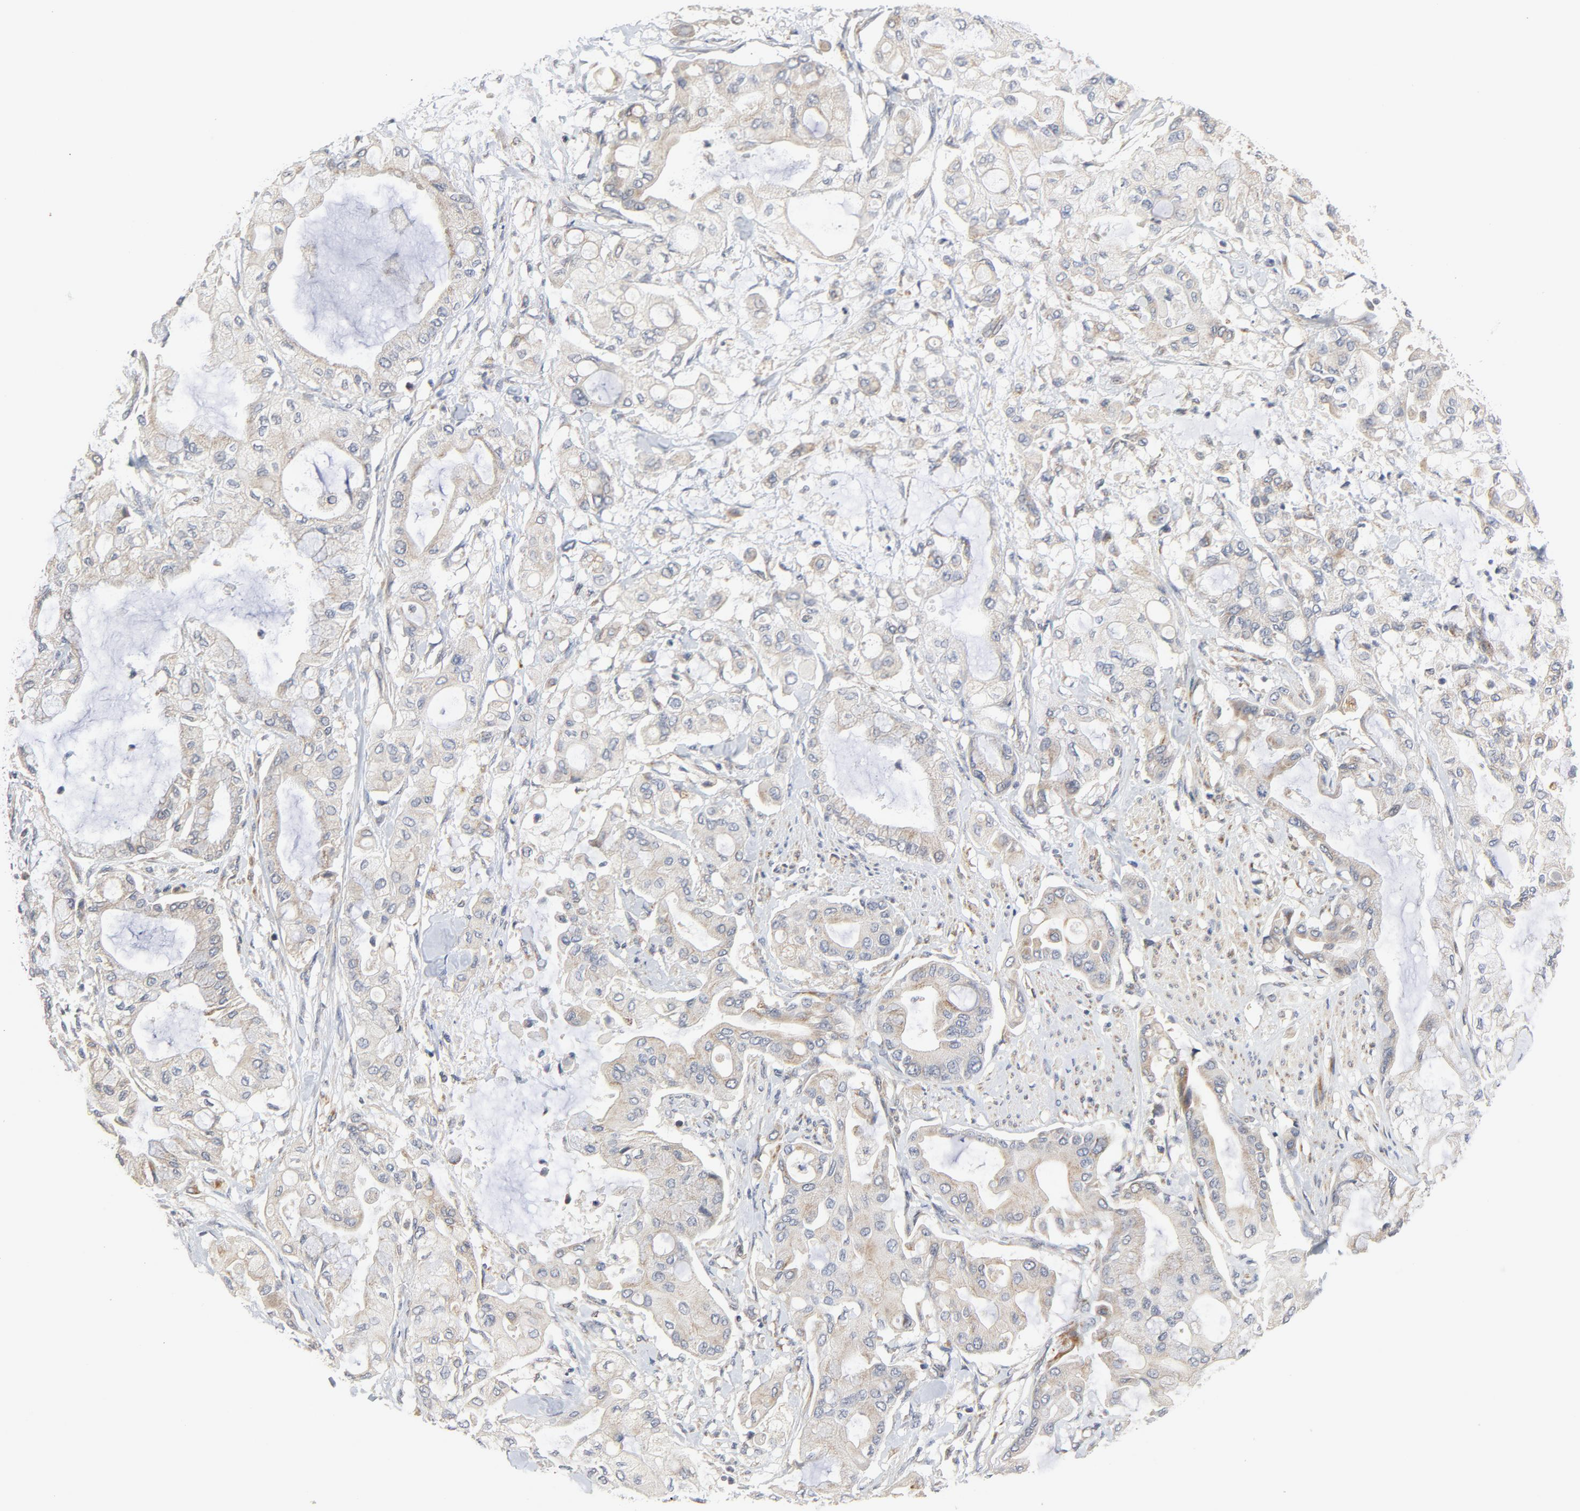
{"staining": {"intensity": "weak", "quantity": "25%-75%", "location": "nuclear"}, "tissue": "pancreatic cancer", "cell_type": "Tumor cells", "image_type": "cancer", "snomed": [{"axis": "morphology", "description": "Adenocarcinoma, NOS"}, {"axis": "morphology", "description": "Adenocarcinoma, metastatic, NOS"}, {"axis": "topography", "description": "Lymph node"}, {"axis": "topography", "description": "Pancreas"}, {"axis": "topography", "description": "Duodenum"}], "caption": "High-power microscopy captured an immunohistochemistry (IHC) micrograph of pancreatic cancer, revealing weak nuclear expression in about 25%-75% of tumor cells.", "gene": "C14orf119", "patient": {"sex": "female", "age": 64}}